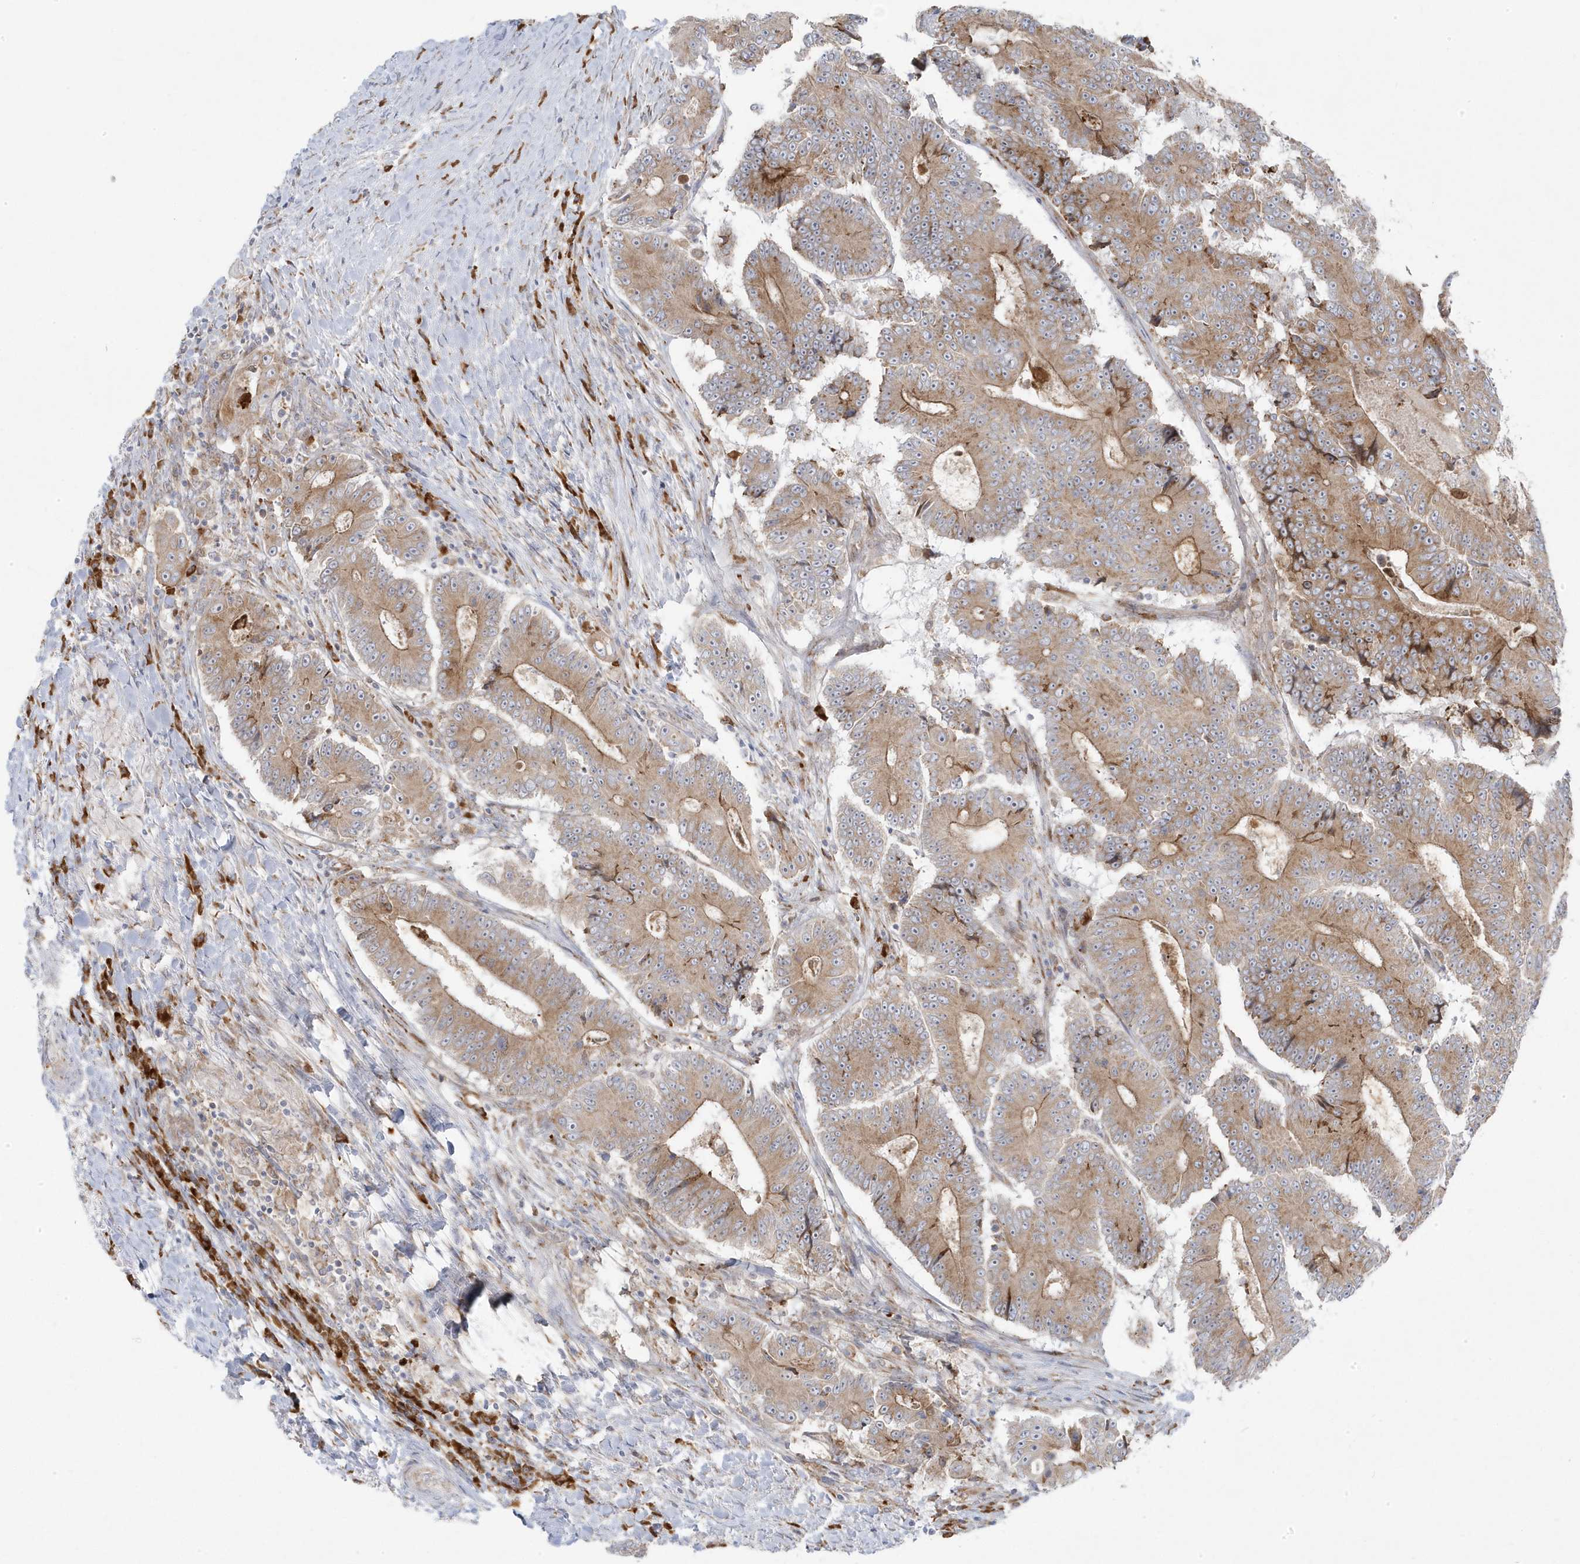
{"staining": {"intensity": "weak", "quantity": ">75%", "location": "cytoplasmic/membranous"}, "tissue": "colorectal cancer", "cell_type": "Tumor cells", "image_type": "cancer", "snomed": [{"axis": "morphology", "description": "Adenocarcinoma, NOS"}, {"axis": "topography", "description": "Colon"}], "caption": "A brown stain shows weak cytoplasmic/membranous expression of a protein in adenocarcinoma (colorectal) tumor cells. (DAB IHC, brown staining for protein, blue staining for nuclei).", "gene": "ZNF654", "patient": {"sex": "male", "age": 83}}